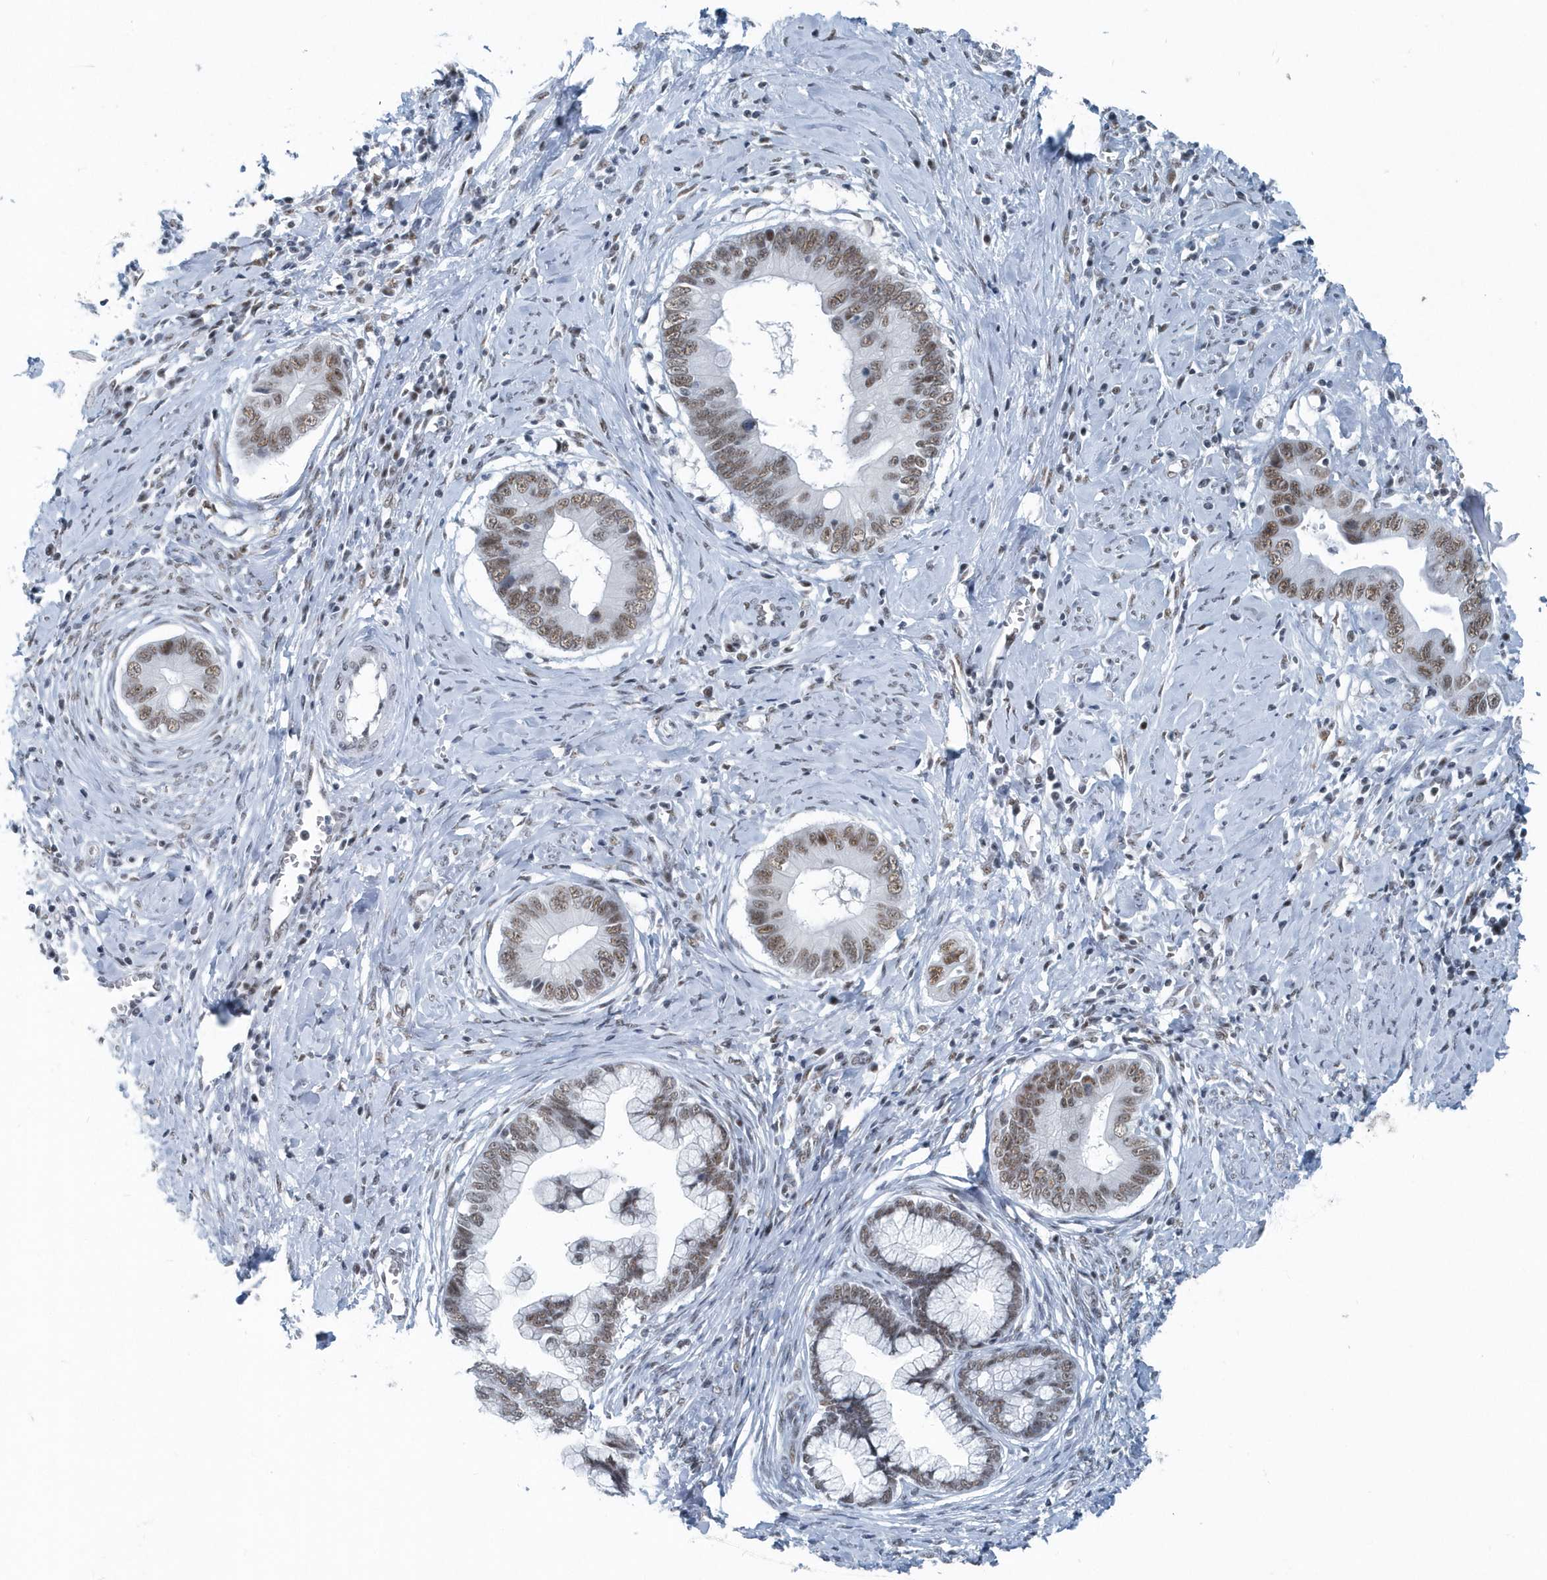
{"staining": {"intensity": "moderate", "quantity": ">75%", "location": "nuclear"}, "tissue": "cervical cancer", "cell_type": "Tumor cells", "image_type": "cancer", "snomed": [{"axis": "morphology", "description": "Adenocarcinoma, NOS"}, {"axis": "topography", "description": "Cervix"}], "caption": "The histopathology image demonstrates a brown stain indicating the presence of a protein in the nuclear of tumor cells in cervical adenocarcinoma.", "gene": "FIP1L1", "patient": {"sex": "female", "age": 44}}